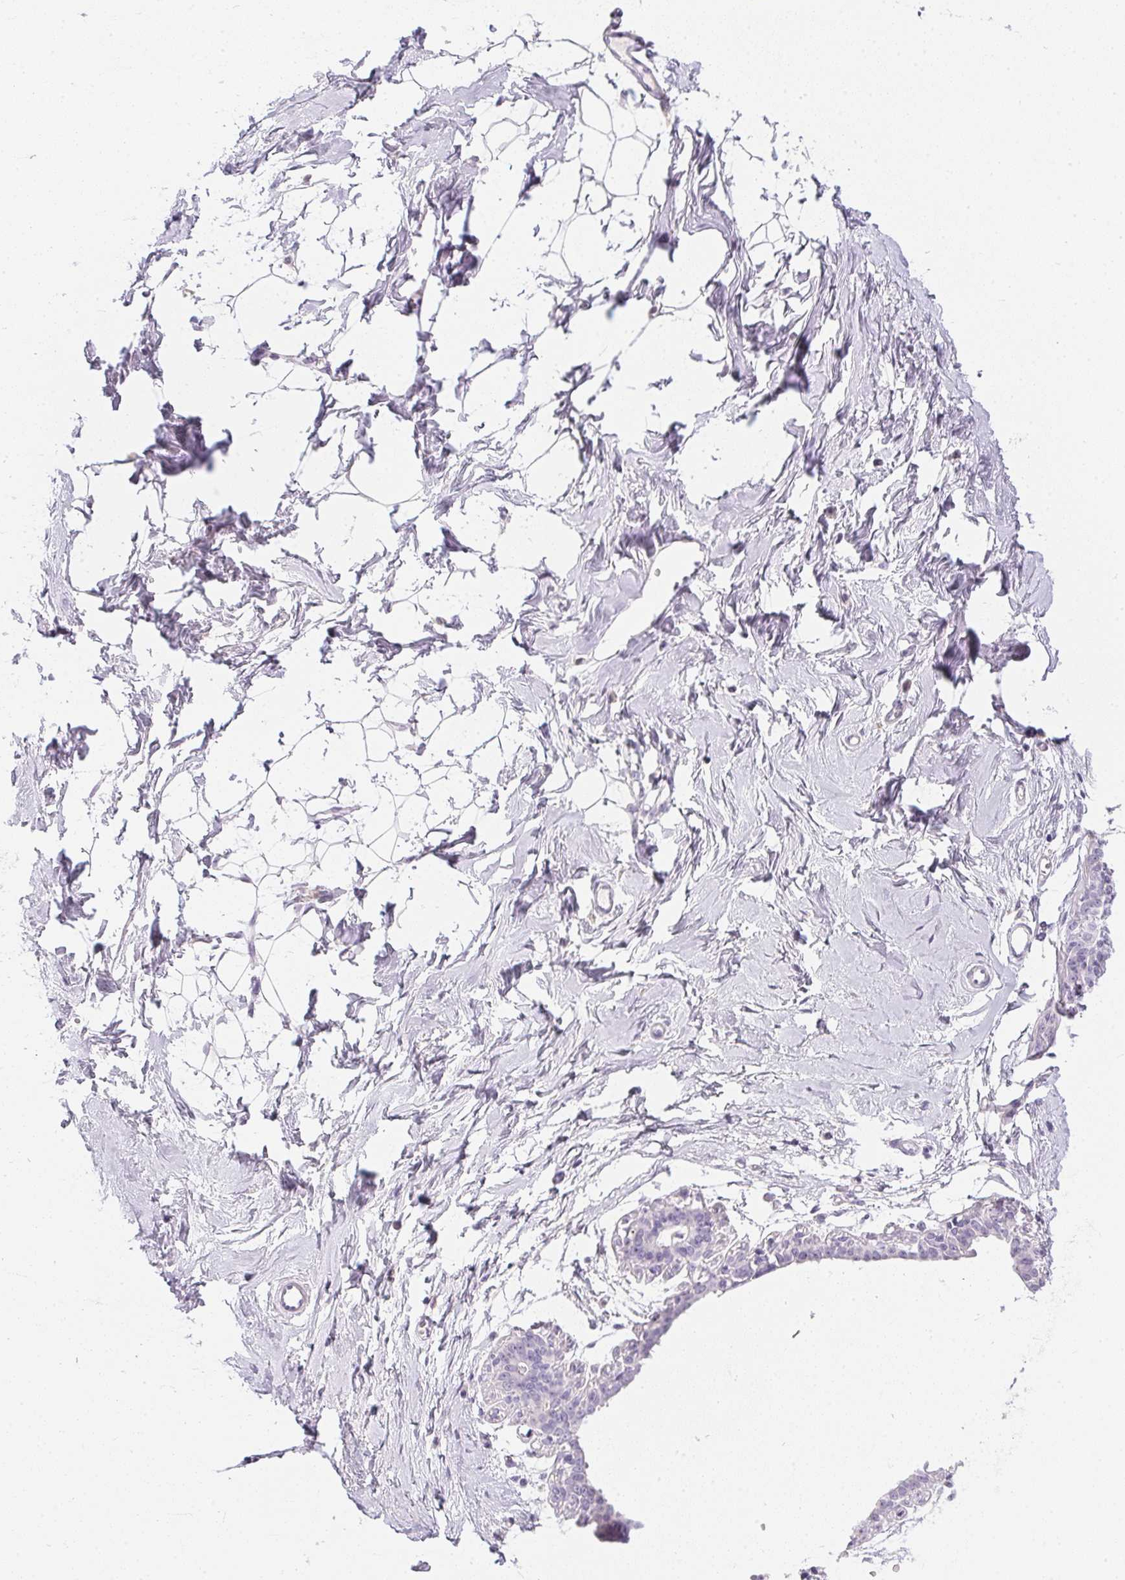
{"staining": {"intensity": "negative", "quantity": "none", "location": "none"}, "tissue": "breast", "cell_type": "Adipocytes", "image_type": "normal", "snomed": [{"axis": "morphology", "description": "Normal tissue, NOS"}, {"axis": "topography", "description": "Breast"}], "caption": "Immunohistochemistry of benign human breast demonstrates no positivity in adipocytes.", "gene": "PPY", "patient": {"sex": "female", "age": 45}}